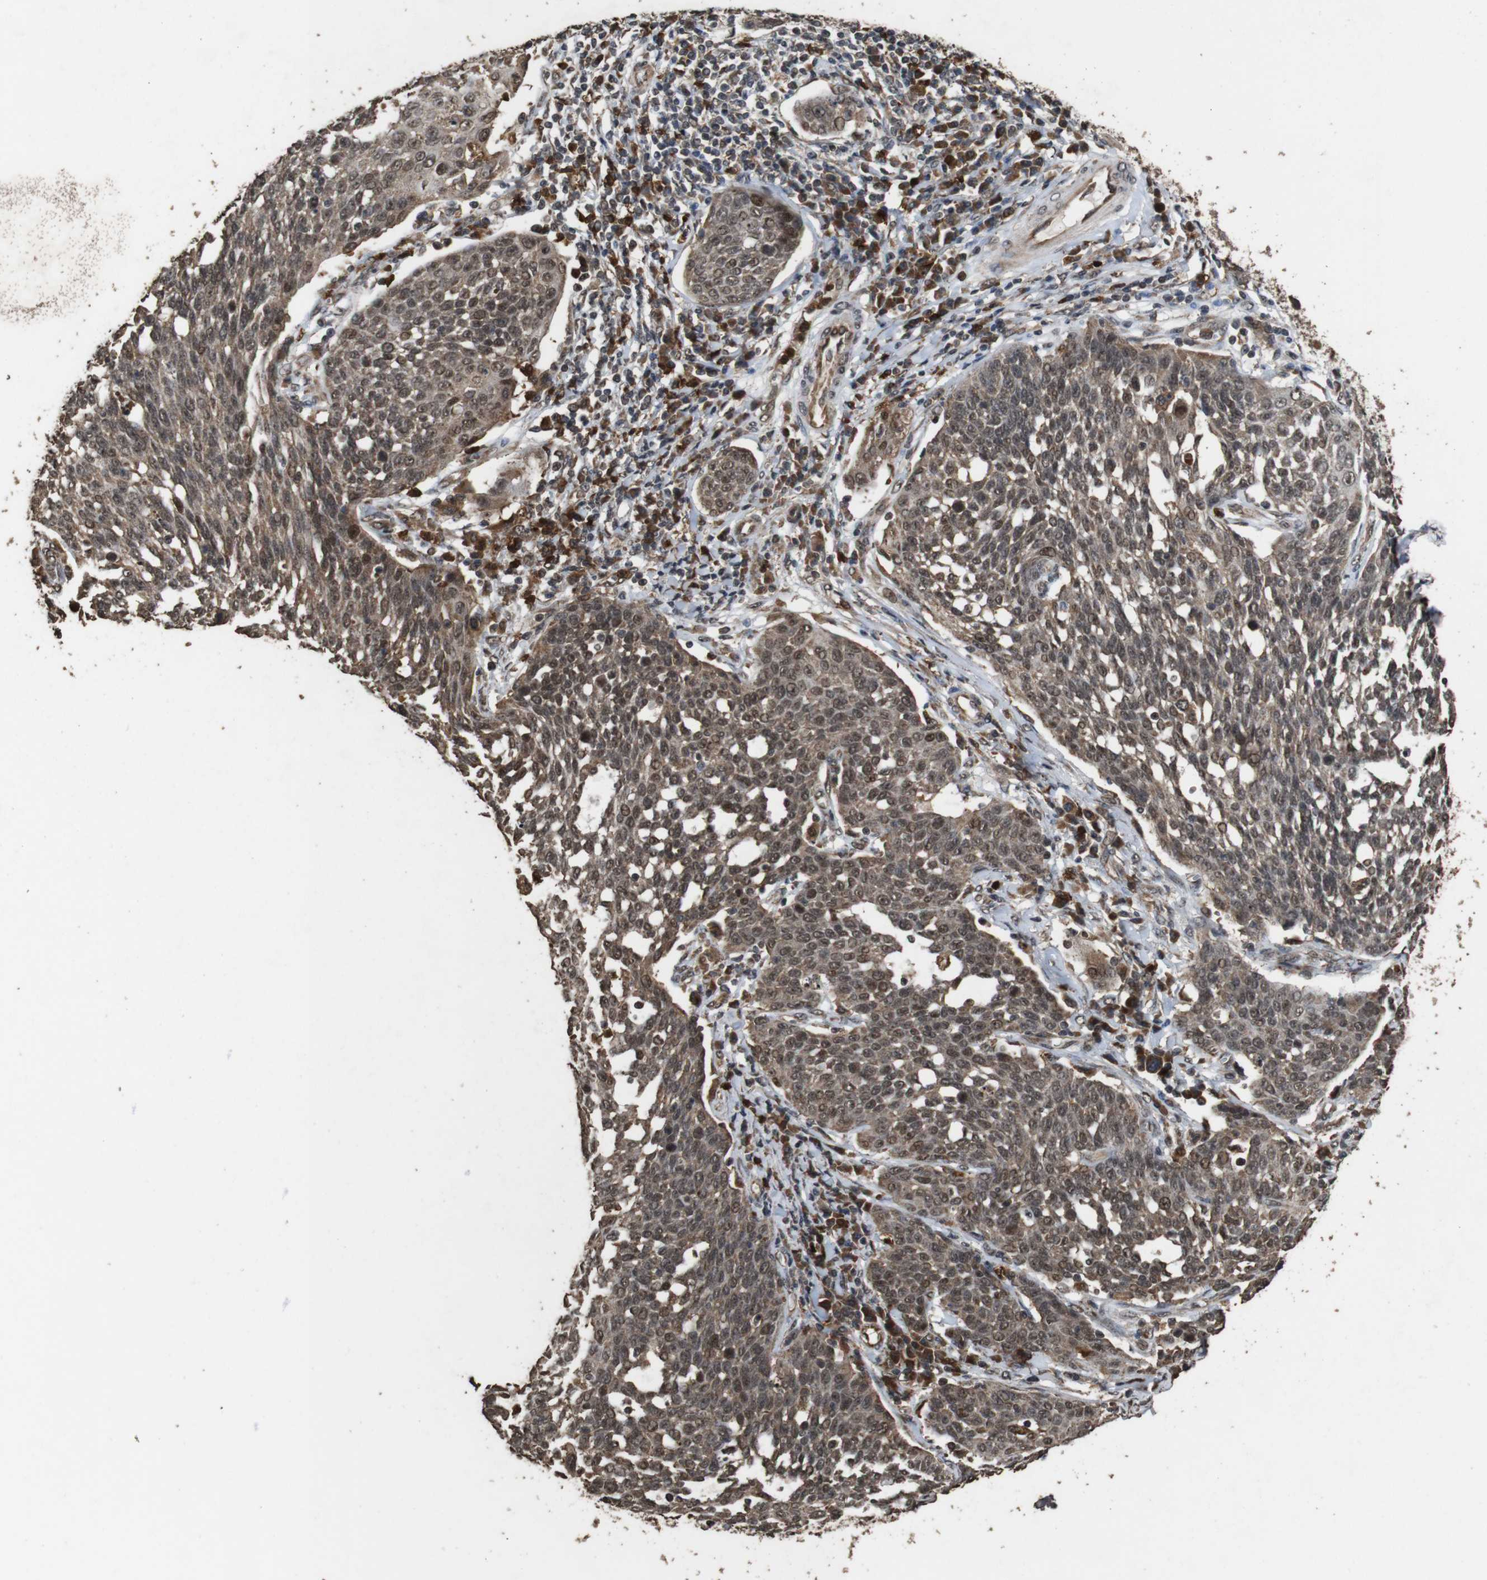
{"staining": {"intensity": "moderate", "quantity": ">75%", "location": "cytoplasmic/membranous,nuclear"}, "tissue": "cervical cancer", "cell_type": "Tumor cells", "image_type": "cancer", "snomed": [{"axis": "morphology", "description": "Squamous cell carcinoma, NOS"}, {"axis": "topography", "description": "Cervix"}], "caption": "Immunohistochemistry (IHC) histopathology image of neoplastic tissue: cervical cancer stained using IHC demonstrates medium levels of moderate protein expression localized specifically in the cytoplasmic/membranous and nuclear of tumor cells, appearing as a cytoplasmic/membranous and nuclear brown color.", "gene": "RRAS2", "patient": {"sex": "female", "age": 34}}